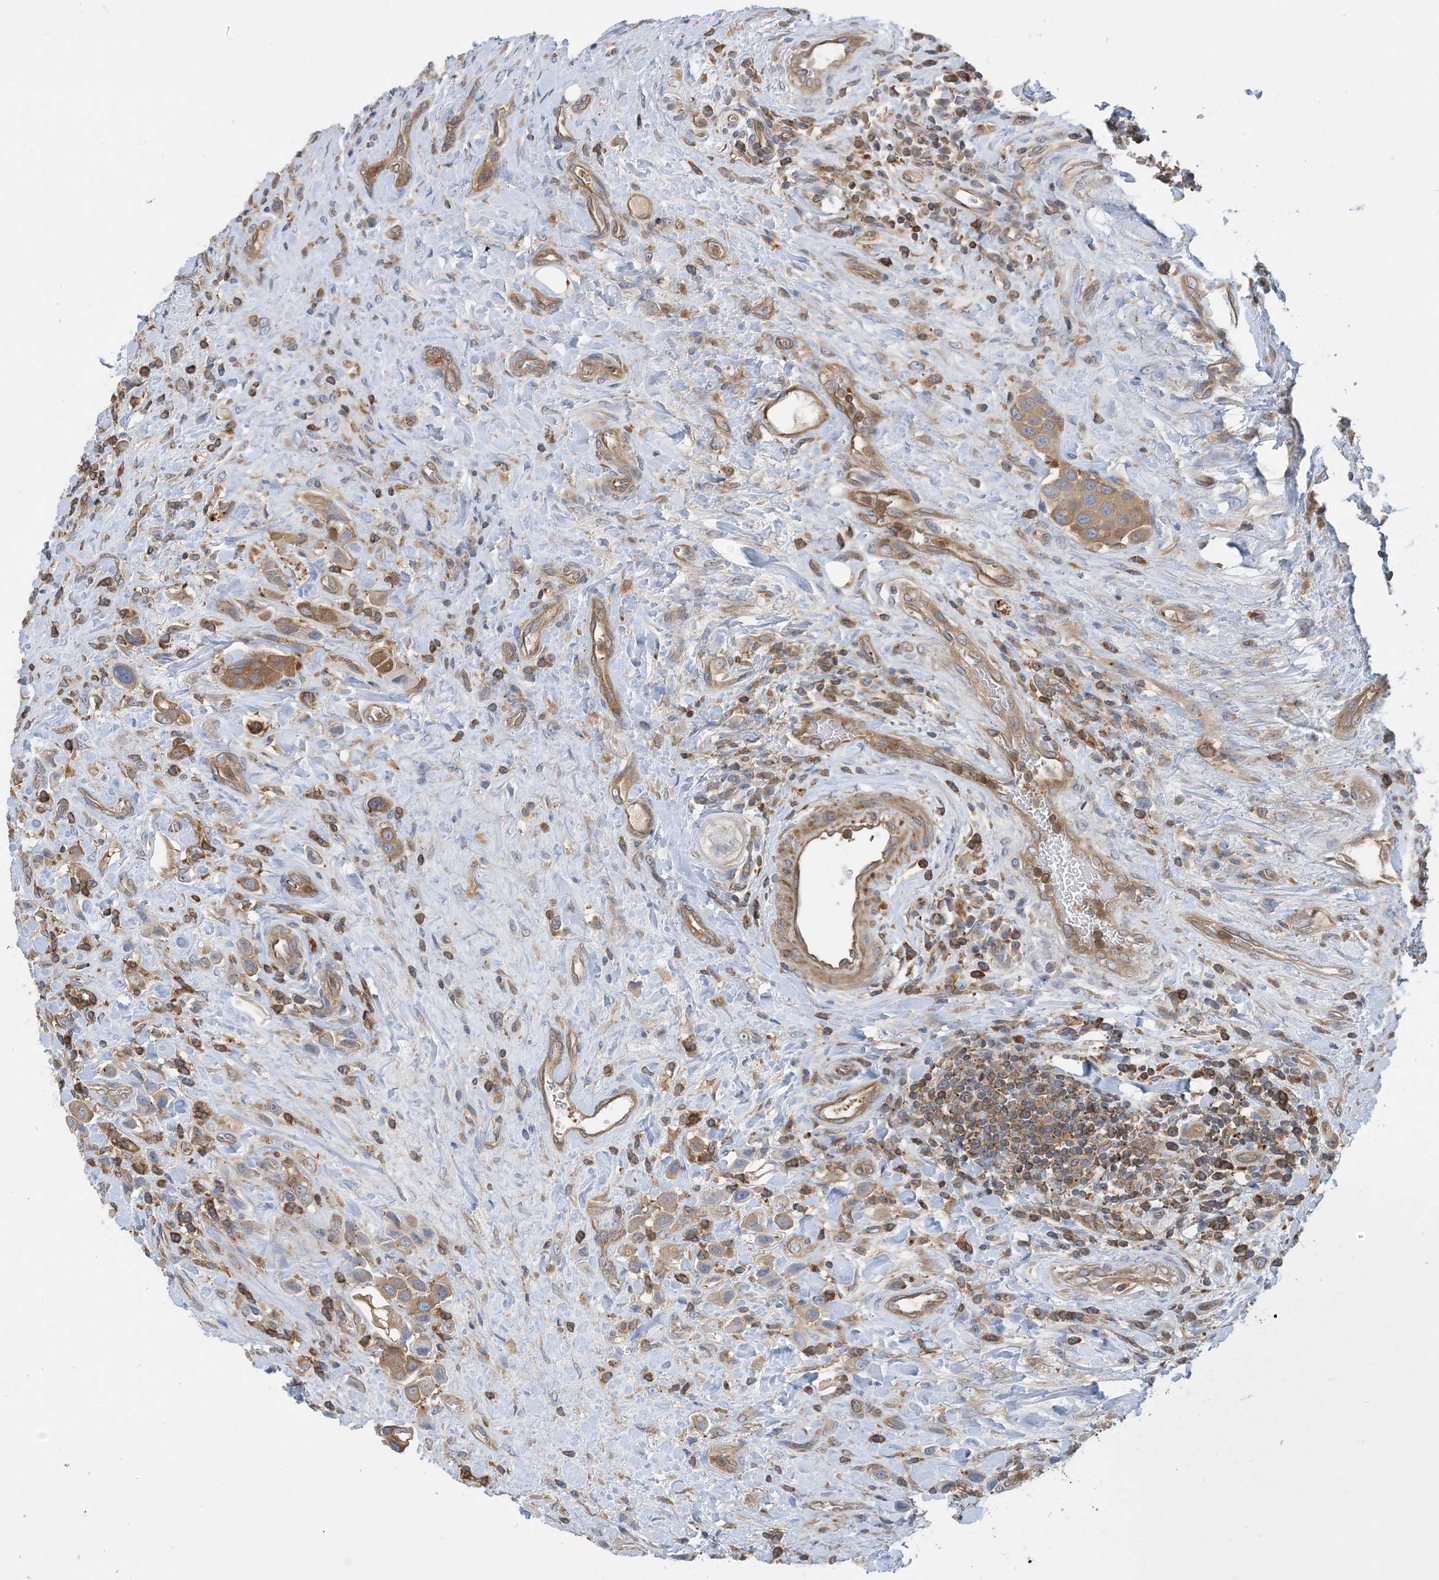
{"staining": {"intensity": "moderate", "quantity": ">75%", "location": "cytoplasmic/membranous"}, "tissue": "urothelial cancer", "cell_type": "Tumor cells", "image_type": "cancer", "snomed": [{"axis": "morphology", "description": "Urothelial carcinoma, High grade"}, {"axis": "topography", "description": "Urinary bladder"}], "caption": "Immunohistochemical staining of urothelial carcinoma (high-grade) demonstrates medium levels of moderate cytoplasmic/membranous protein expression in about >75% of tumor cells.", "gene": "SFMBT2", "patient": {"sex": "male", "age": 50}}